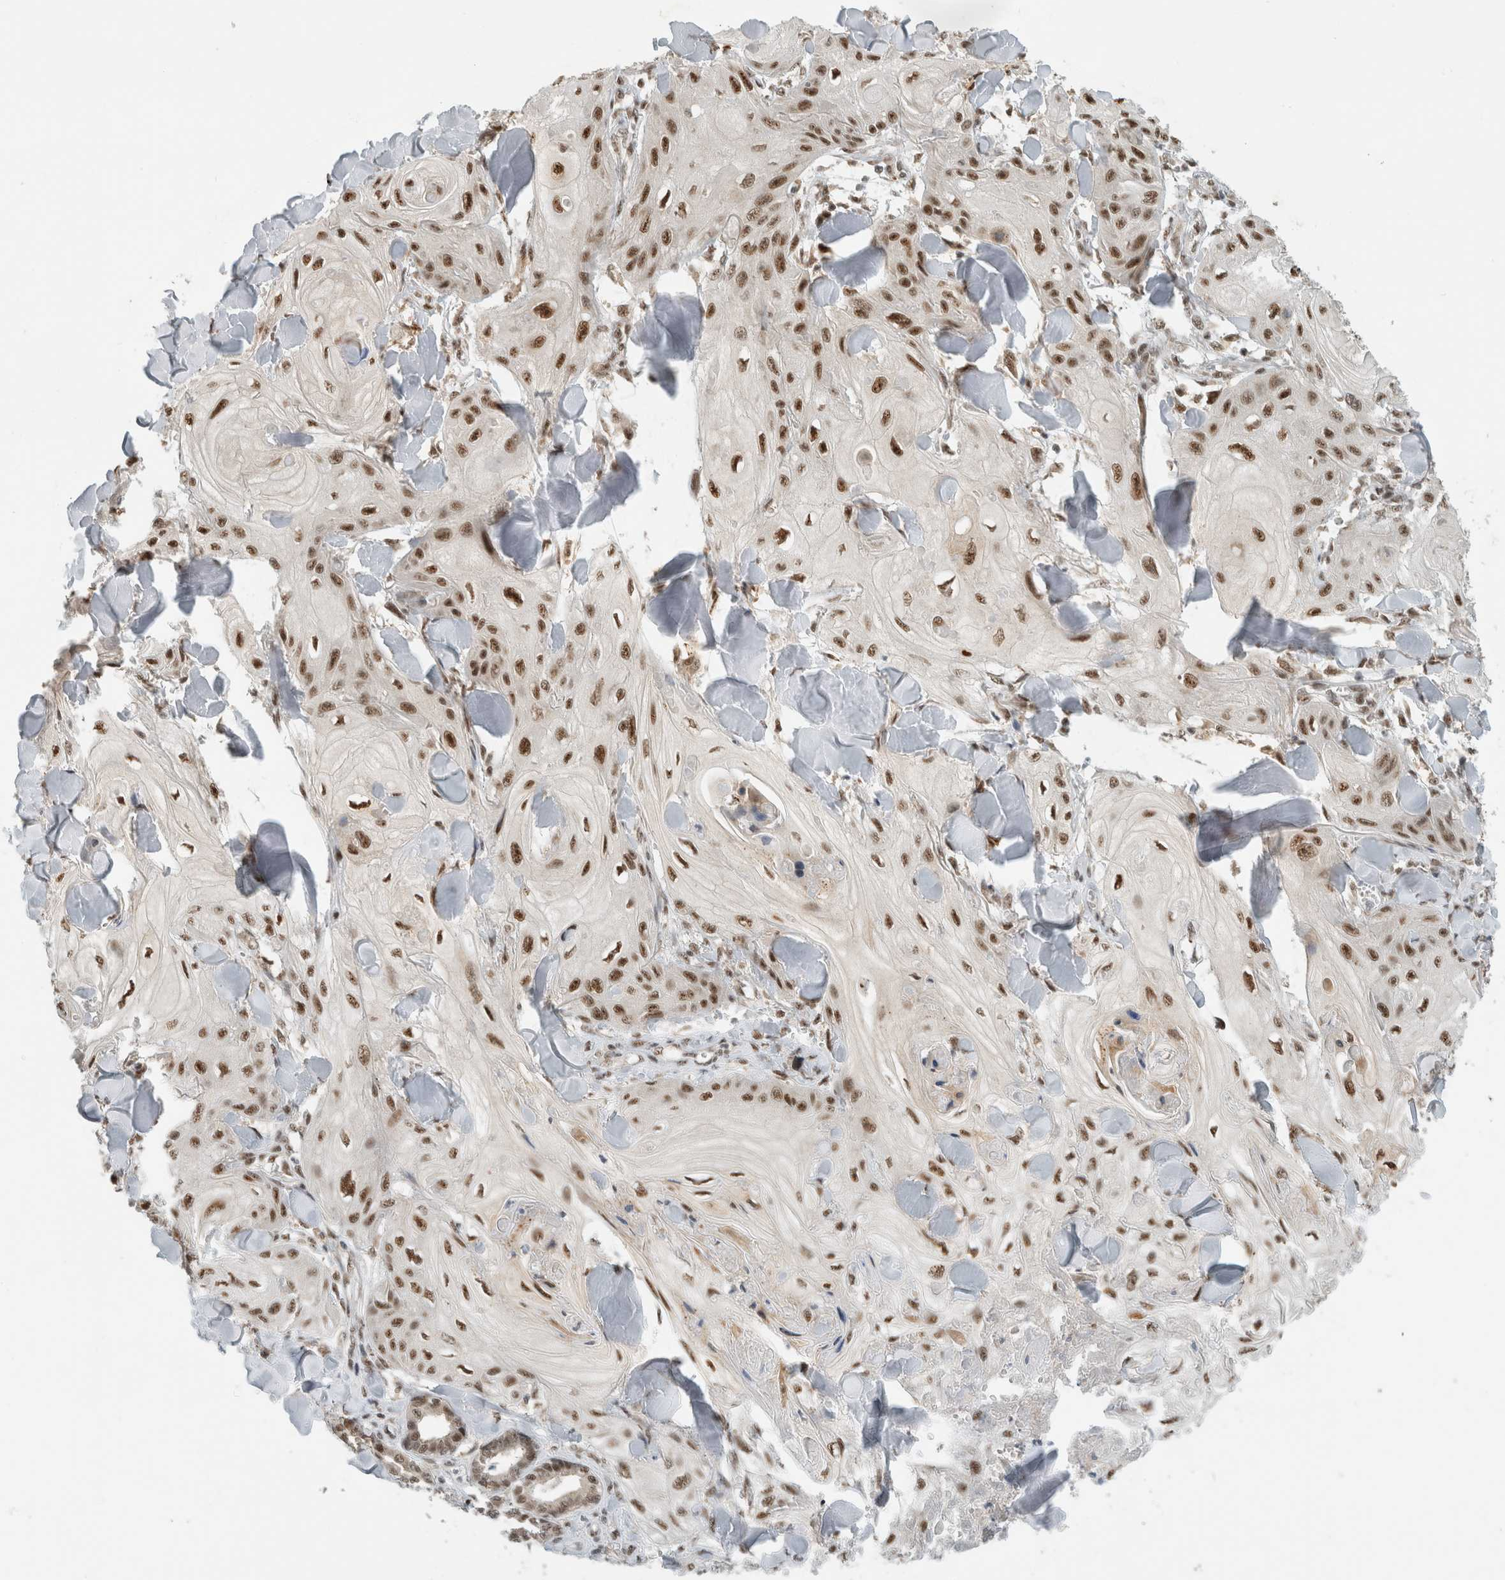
{"staining": {"intensity": "strong", "quantity": ">75%", "location": "nuclear"}, "tissue": "skin cancer", "cell_type": "Tumor cells", "image_type": "cancer", "snomed": [{"axis": "morphology", "description": "Squamous cell carcinoma, NOS"}, {"axis": "topography", "description": "Skin"}], "caption": "Immunohistochemistry (IHC) image of neoplastic tissue: skin squamous cell carcinoma stained using immunohistochemistry (IHC) exhibits high levels of strong protein expression localized specifically in the nuclear of tumor cells, appearing as a nuclear brown color.", "gene": "NCAPG2", "patient": {"sex": "male", "age": 74}}